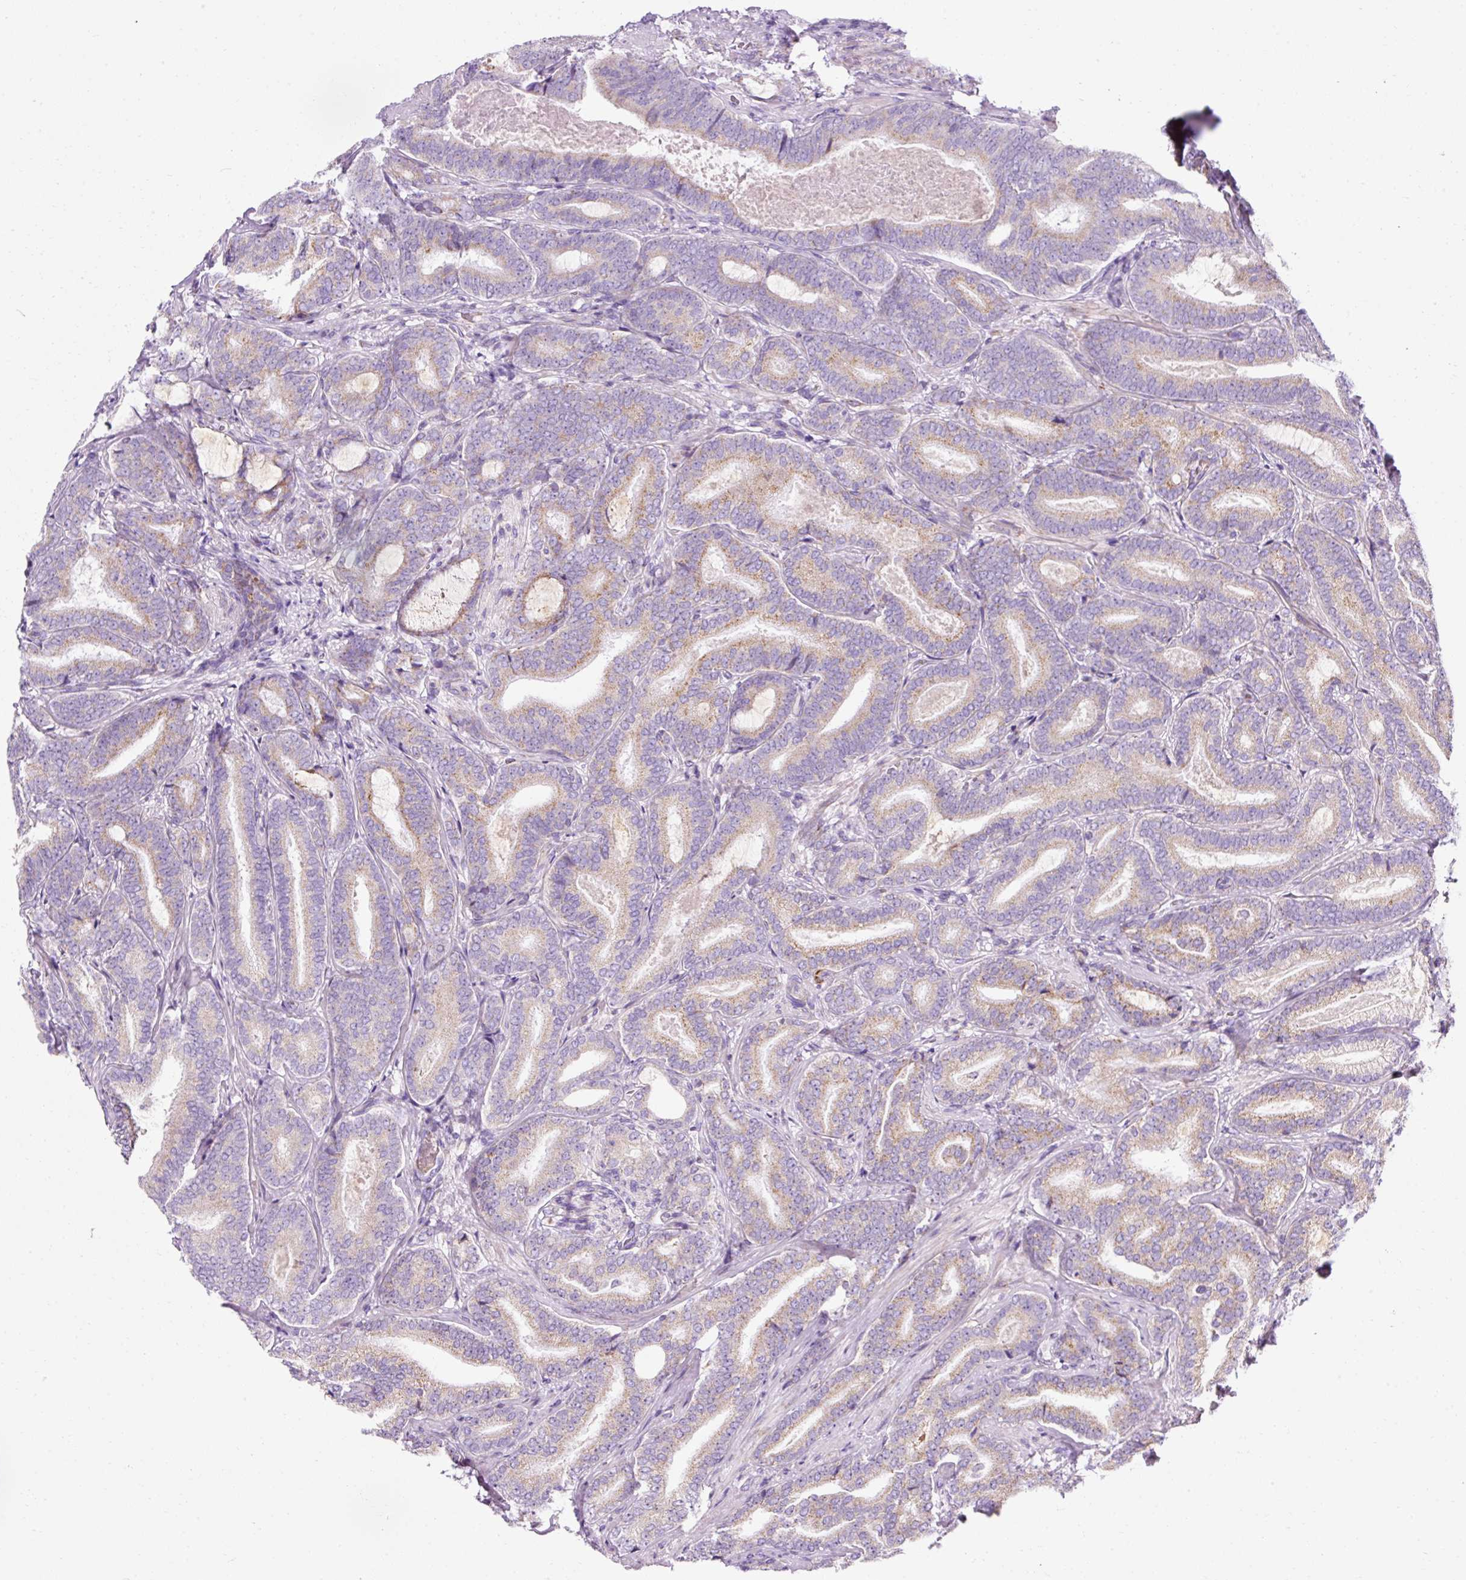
{"staining": {"intensity": "moderate", "quantity": "<25%", "location": "cytoplasmic/membranous"}, "tissue": "prostate cancer", "cell_type": "Tumor cells", "image_type": "cancer", "snomed": [{"axis": "morphology", "description": "Adenocarcinoma, Low grade"}, {"axis": "topography", "description": "Prostate and seminal vesicle, NOS"}], "caption": "Moderate cytoplasmic/membranous expression is seen in about <25% of tumor cells in low-grade adenocarcinoma (prostate).", "gene": "PLPP2", "patient": {"sex": "male", "age": 61}}